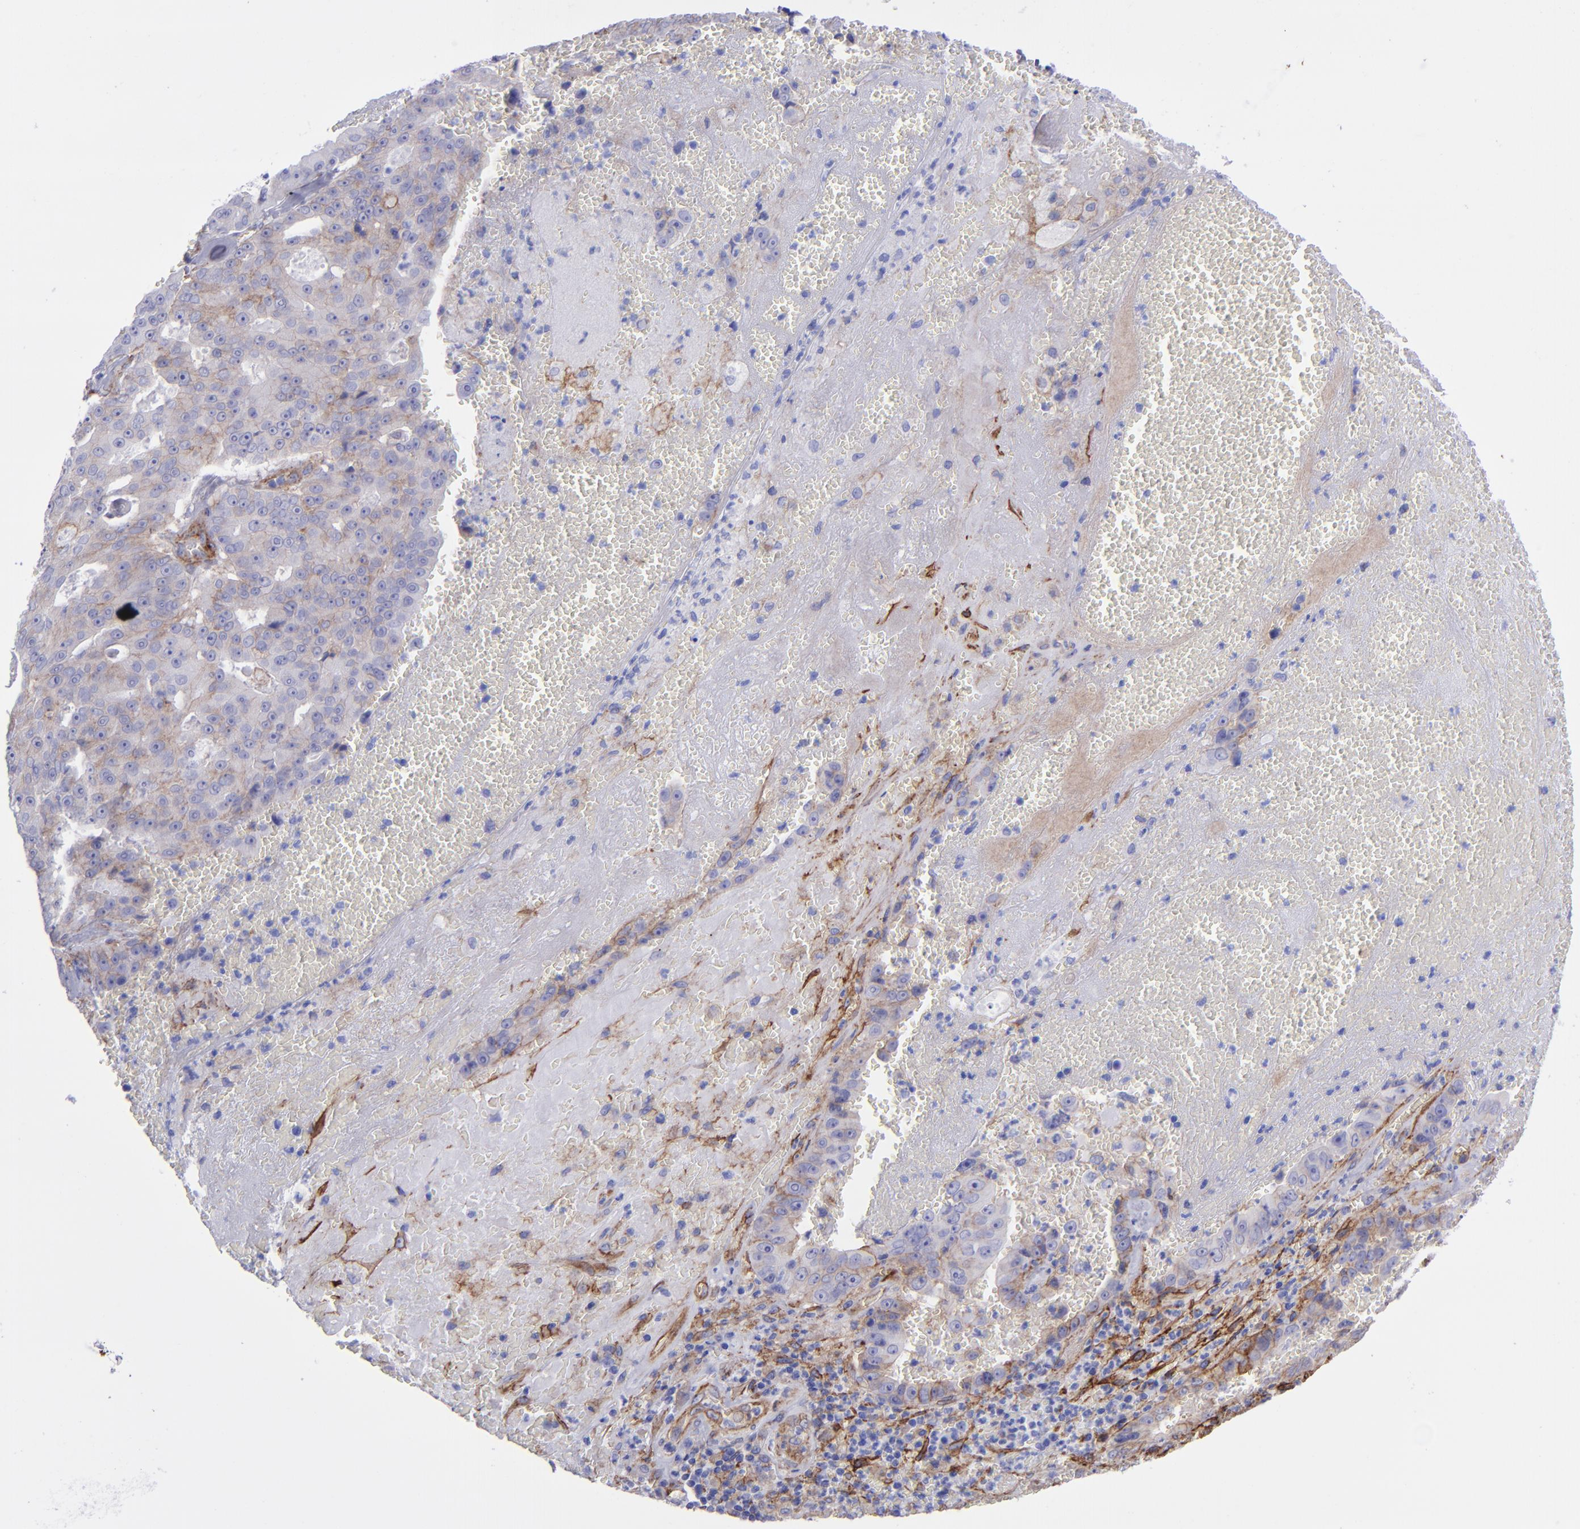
{"staining": {"intensity": "weak", "quantity": "25%-75%", "location": "cytoplasmic/membranous"}, "tissue": "liver cancer", "cell_type": "Tumor cells", "image_type": "cancer", "snomed": [{"axis": "morphology", "description": "Cholangiocarcinoma"}, {"axis": "topography", "description": "Liver"}], "caption": "This histopathology image shows IHC staining of human liver cancer, with low weak cytoplasmic/membranous expression in about 25%-75% of tumor cells.", "gene": "ITGAV", "patient": {"sex": "female", "age": 79}}